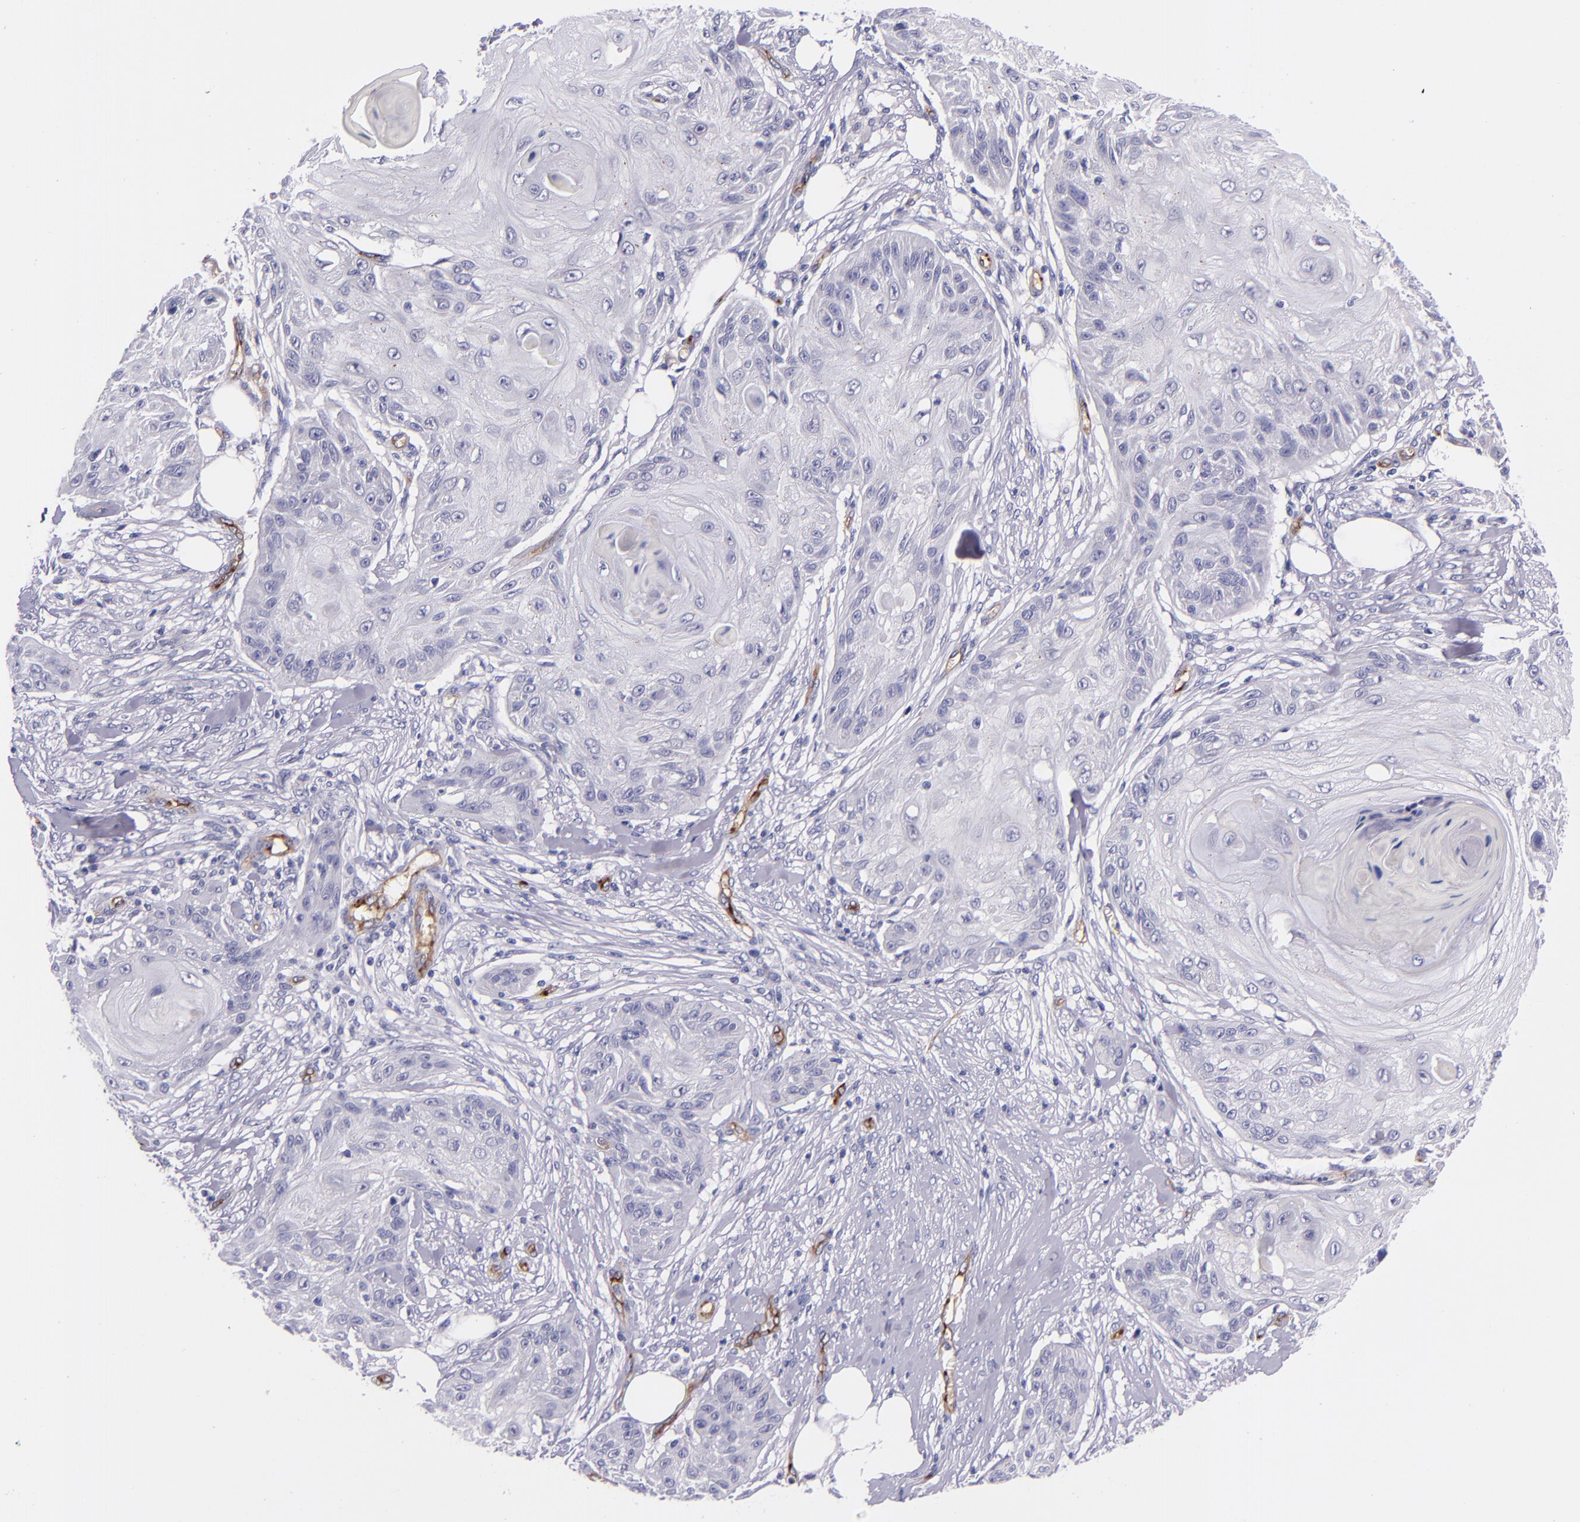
{"staining": {"intensity": "negative", "quantity": "none", "location": "none"}, "tissue": "skin cancer", "cell_type": "Tumor cells", "image_type": "cancer", "snomed": [{"axis": "morphology", "description": "Squamous cell carcinoma, NOS"}, {"axis": "topography", "description": "Skin"}], "caption": "DAB immunohistochemical staining of skin squamous cell carcinoma exhibits no significant staining in tumor cells.", "gene": "NOS3", "patient": {"sex": "female", "age": 88}}